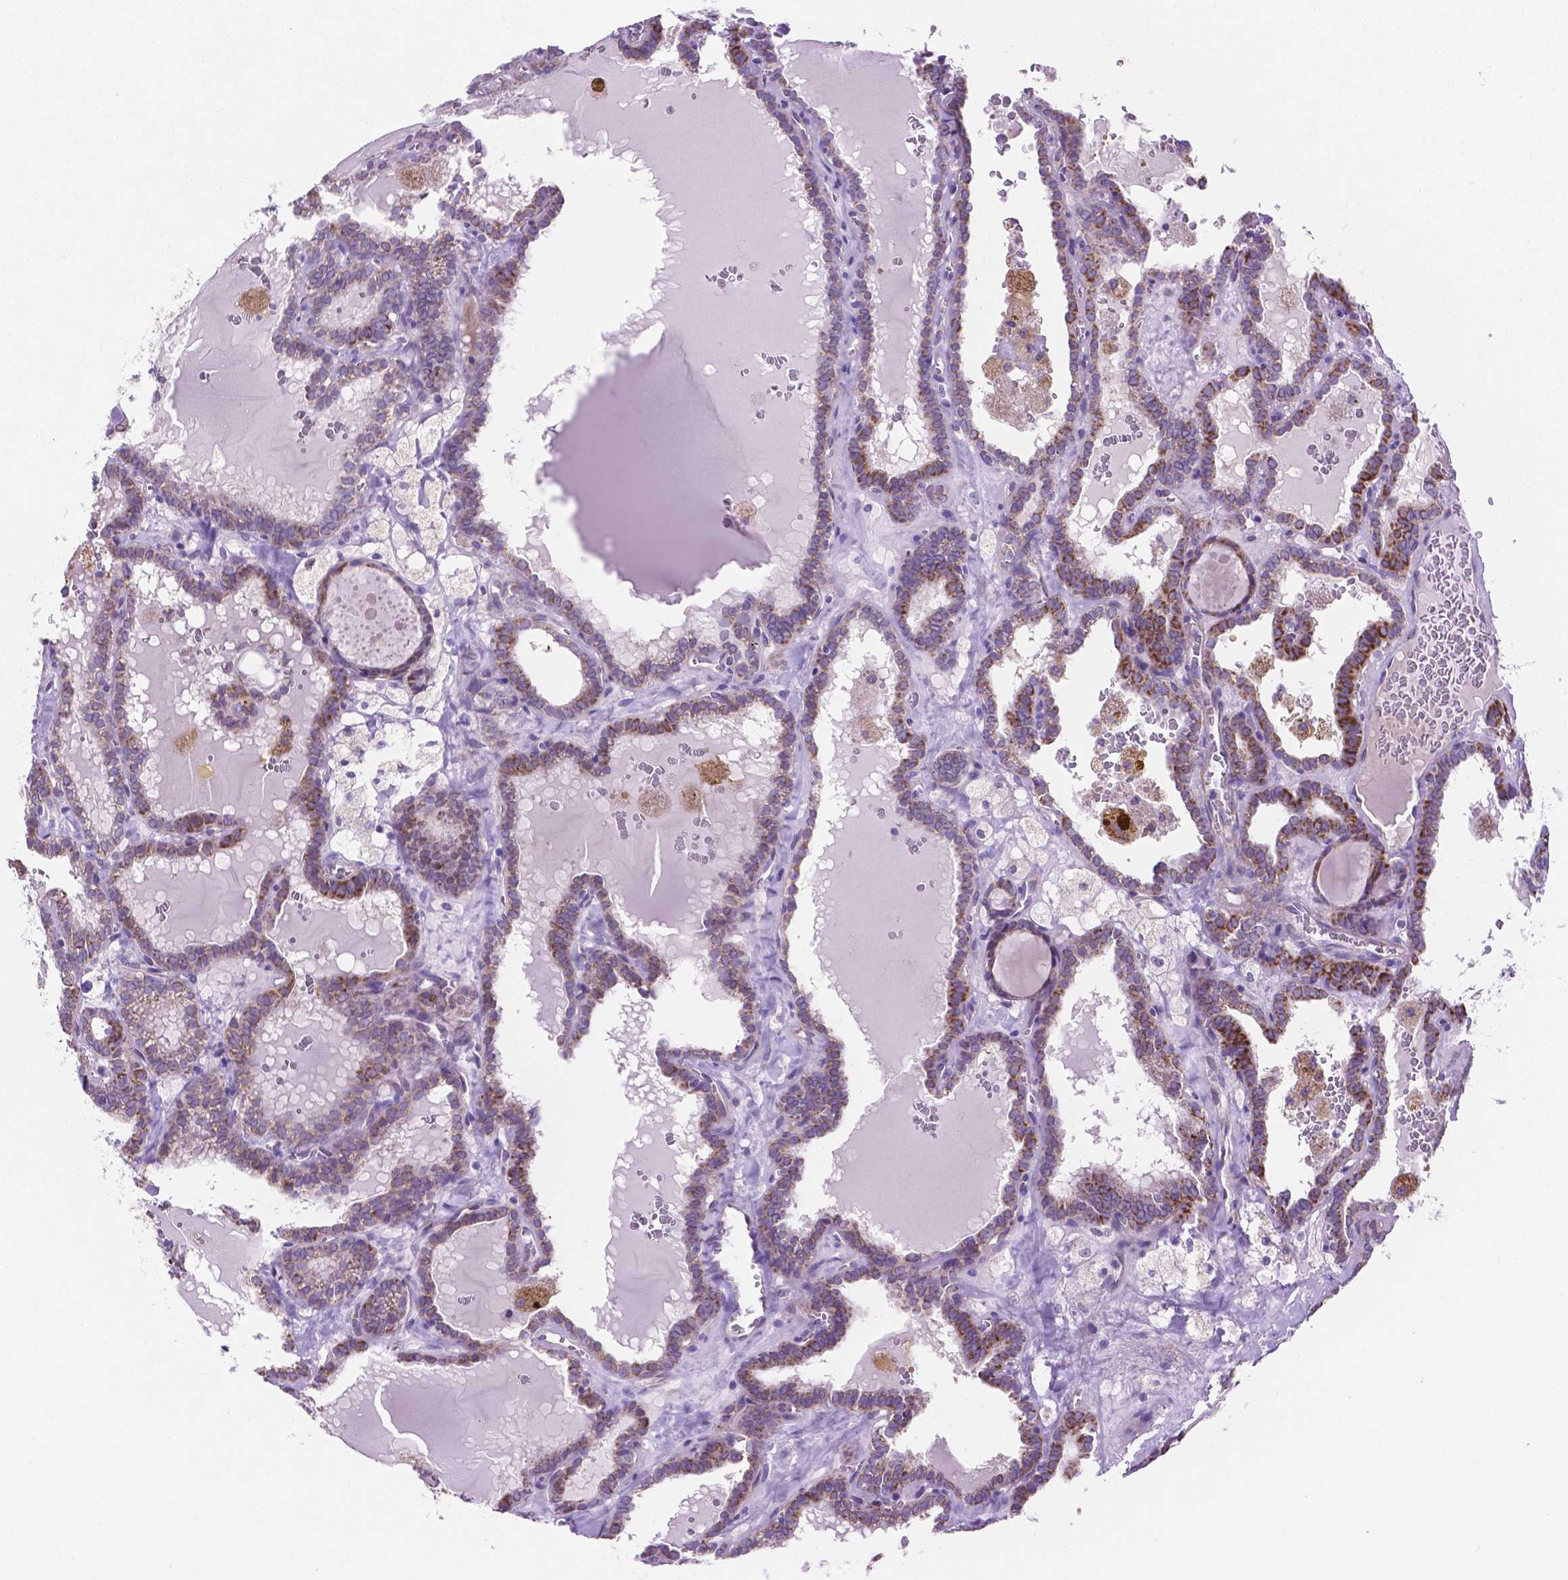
{"staining": {"intensity": "moderate", "quantity": "25%-75%", "location": "cytoplasmic/membranous"}, "tissue": "thyroid cancer", "cell_type": "Tumor cells", "image_type": "cancer", "snomed": [{"axis": "morphology", "description": "Papillary adenocarcinoma, NOS"}, {"axis": "topography", "description": "Thyroid gland"}], "caption": "High-magnification brightfield microscopy of thyroid papillary adenocarcinoma stained with DAB (brown) and counterstained with hematoxylin (blue). tumor cells exhibit moderate cytoplasmic/membranous positivity is seen in approximately25%-75% of cells.", "gene": "TMEM121B", "patient": {"sex": "female", "age": 39}}